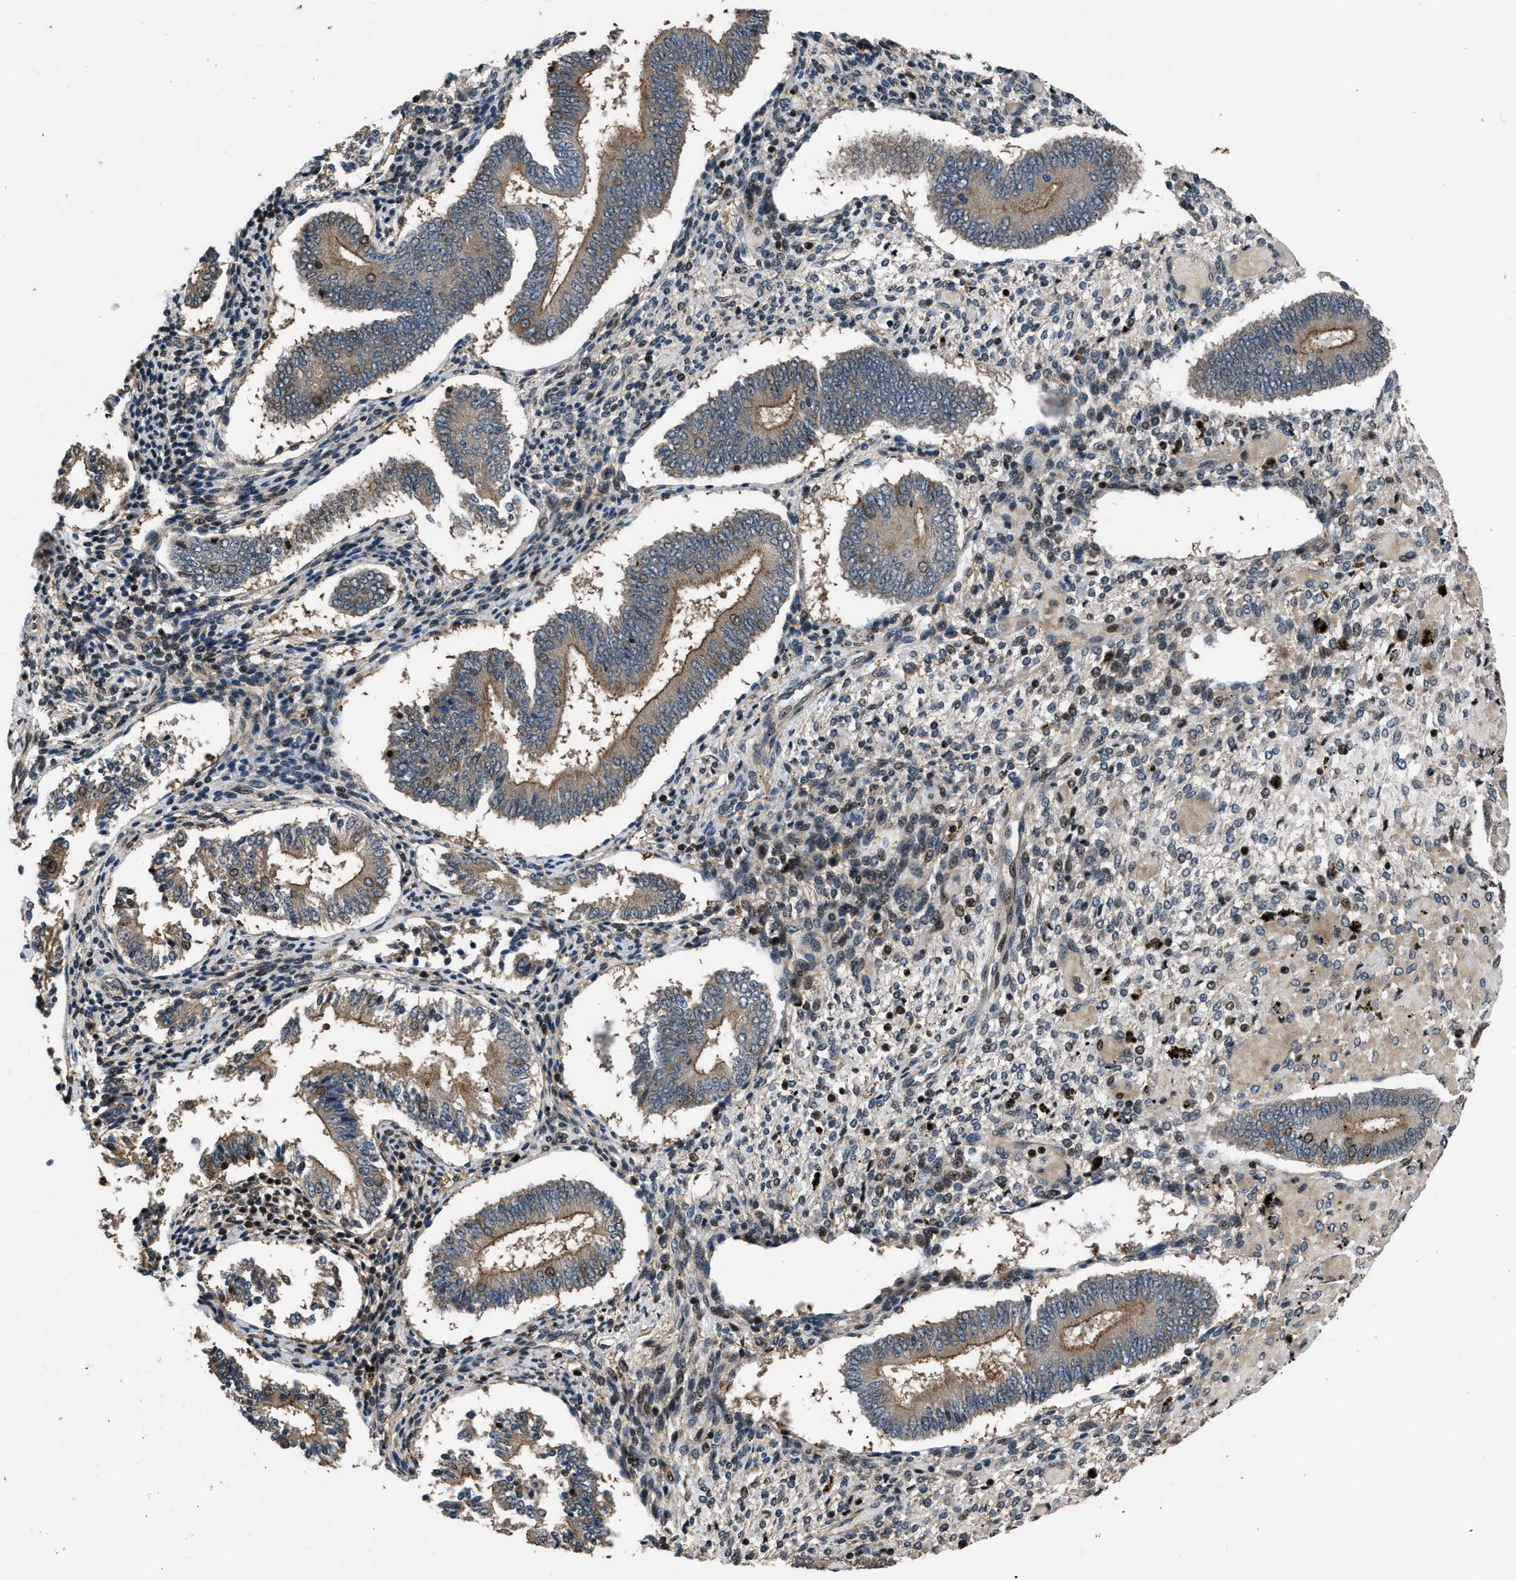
{"staining": {"intensity": "moderate", "quantity": "<25%", "location": "cytoplasmic/membranous,nuclear"}, "tissue": "endometrium", "cell_type": "Cells in endometrial stroma", "image_type": "normal", "snomed": [{"axis": "morphology", "description": "Normal tissue, NOS"}, {"axis": "topography", "description": "Endometrium"}], "caption": "DAB (3,3'-diaminobenzidine) immunohistochemical staining of normal endometrium shows moderate cytoplasmic/membranous,nuclear protein staining in approximately <25% of cells in endometrial stroma. The staining was performed using DAB to visualize the protein expression in brown, while the nuclei were stained in blue with hematoxylin (Magnification: 20x).", "gene": "CTBS", "patient": {"sex": "female", "age": 42}}